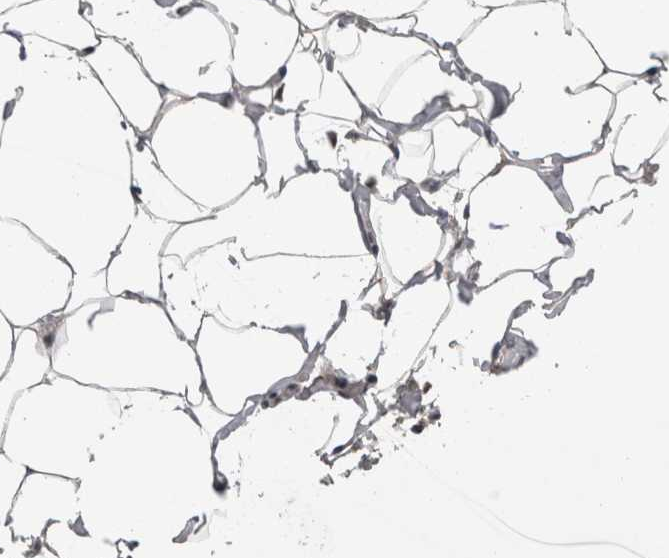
{"staining": {"intensity": "negative", "quantity": "none", "location": "none"}, "tissue": "adipose tissue", "cell_type": "Adipocytes", "image_type": "normal", "snomed": [{"axis": "morphology", "description": "Normal tissue, NOS"}, {"axis": "morphology", "description": "Fibrosis, NOS"}, {"axis": "topography", "description": "Breast"}, {"axis": "topography", "description": "Adipose tissue"}], "caption": "Protein analysis of benign adipose tissue reveals no significant expression in adipocytes. The staining is performed using DAB (3,3'-diaminobenzidine) brown chromogen with nuclei counter-stained in using hematoxylin.", "gene": "APRT", "patient": {"sex": "female", "age": 39}}